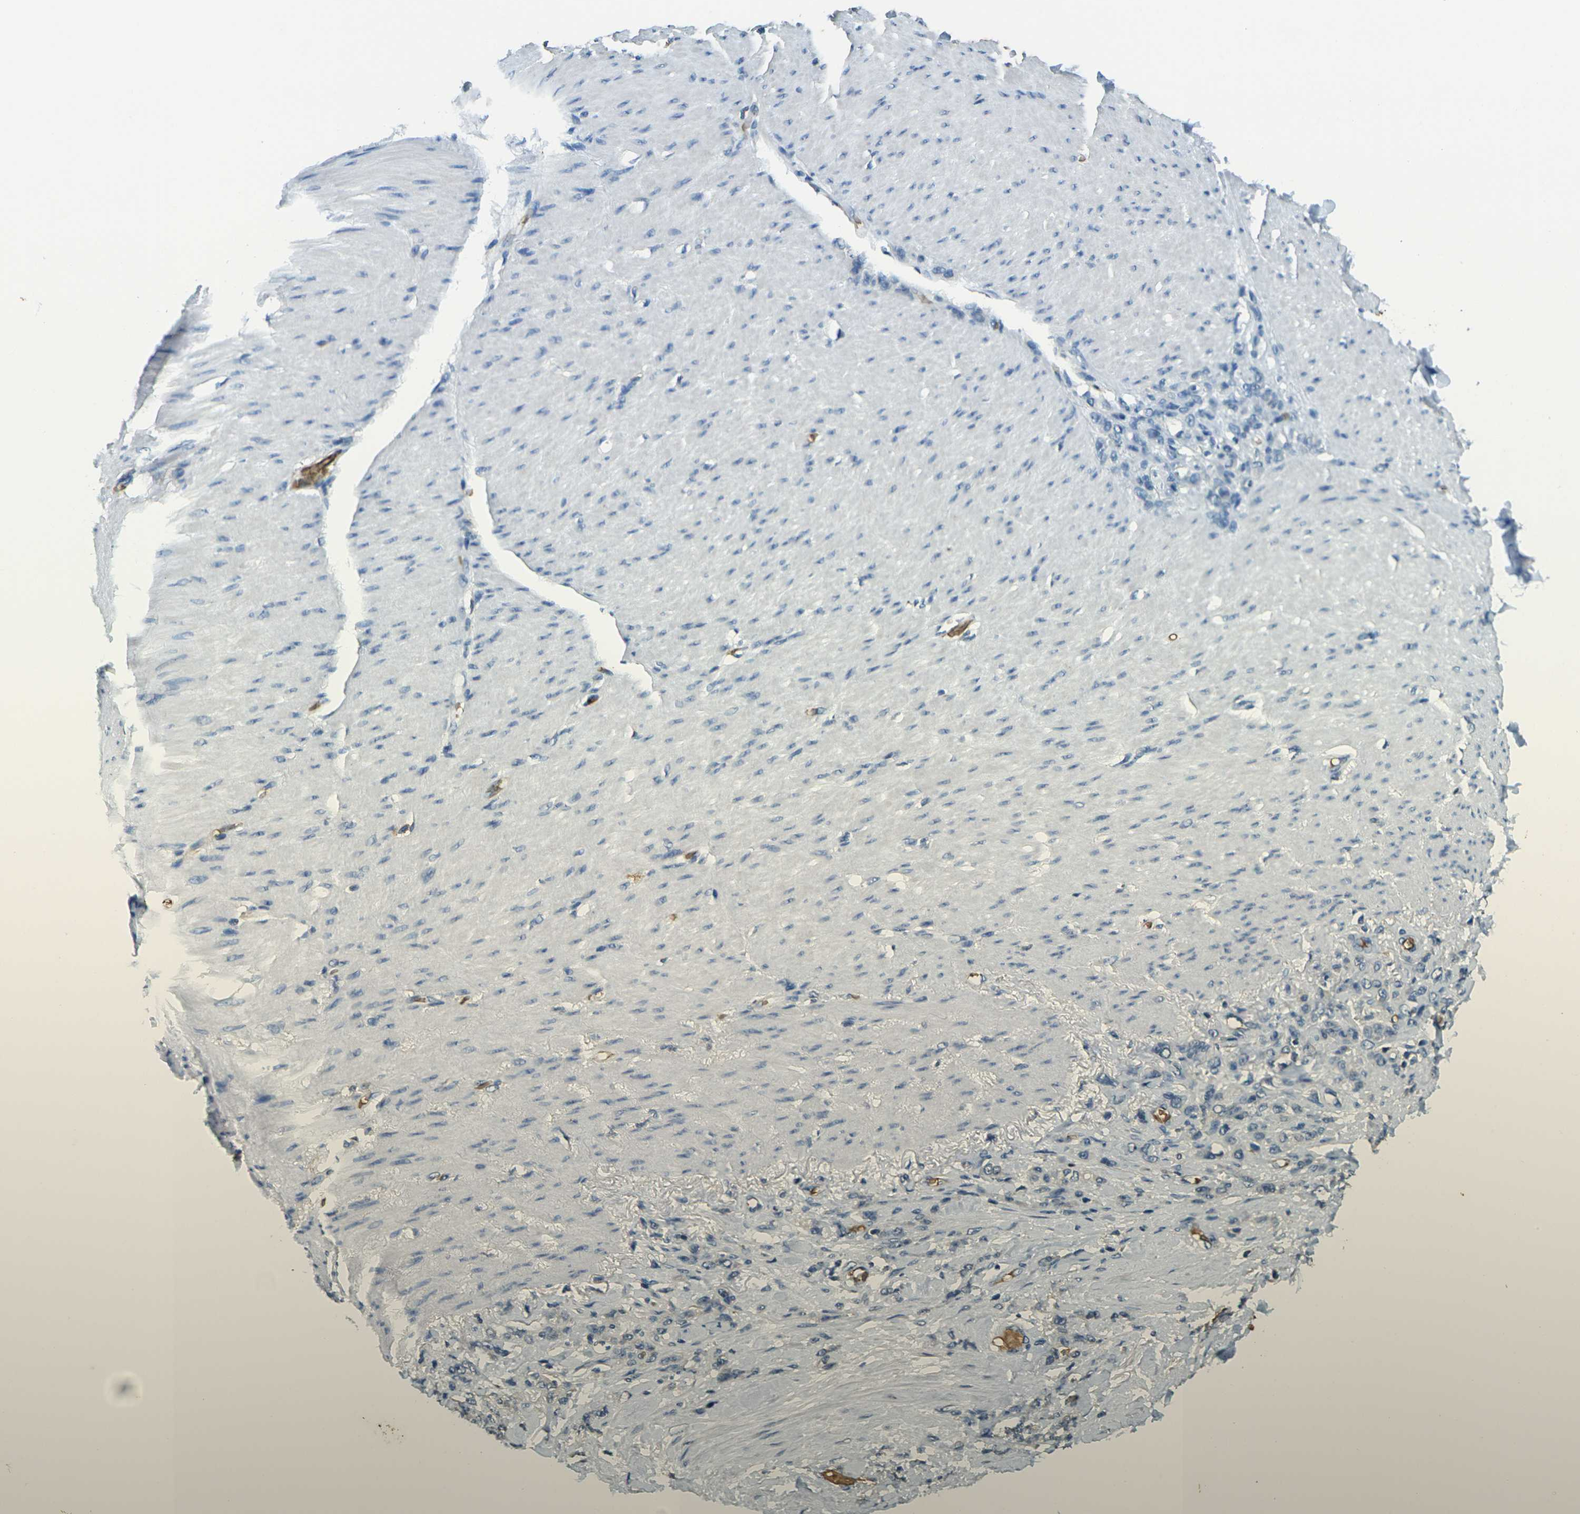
{"staining": {"intensity": "negative", "quantity": "none", "location": "none"}, "tissue": "stomach cancer", "cell_type": "Tumor cells", "image_type": "cancer", "snomed": [{"axis": "morphology", "description": "Adenocarcinoma, NOS"}, {"axis": "topography", "description": "Stomach"}], "caption": "Protein analysis of adenocarcinoma (stomach) shows no significant expression in tumor cells.", "gene": "HBB", "patient": {"sex": "male", "age": 82}}